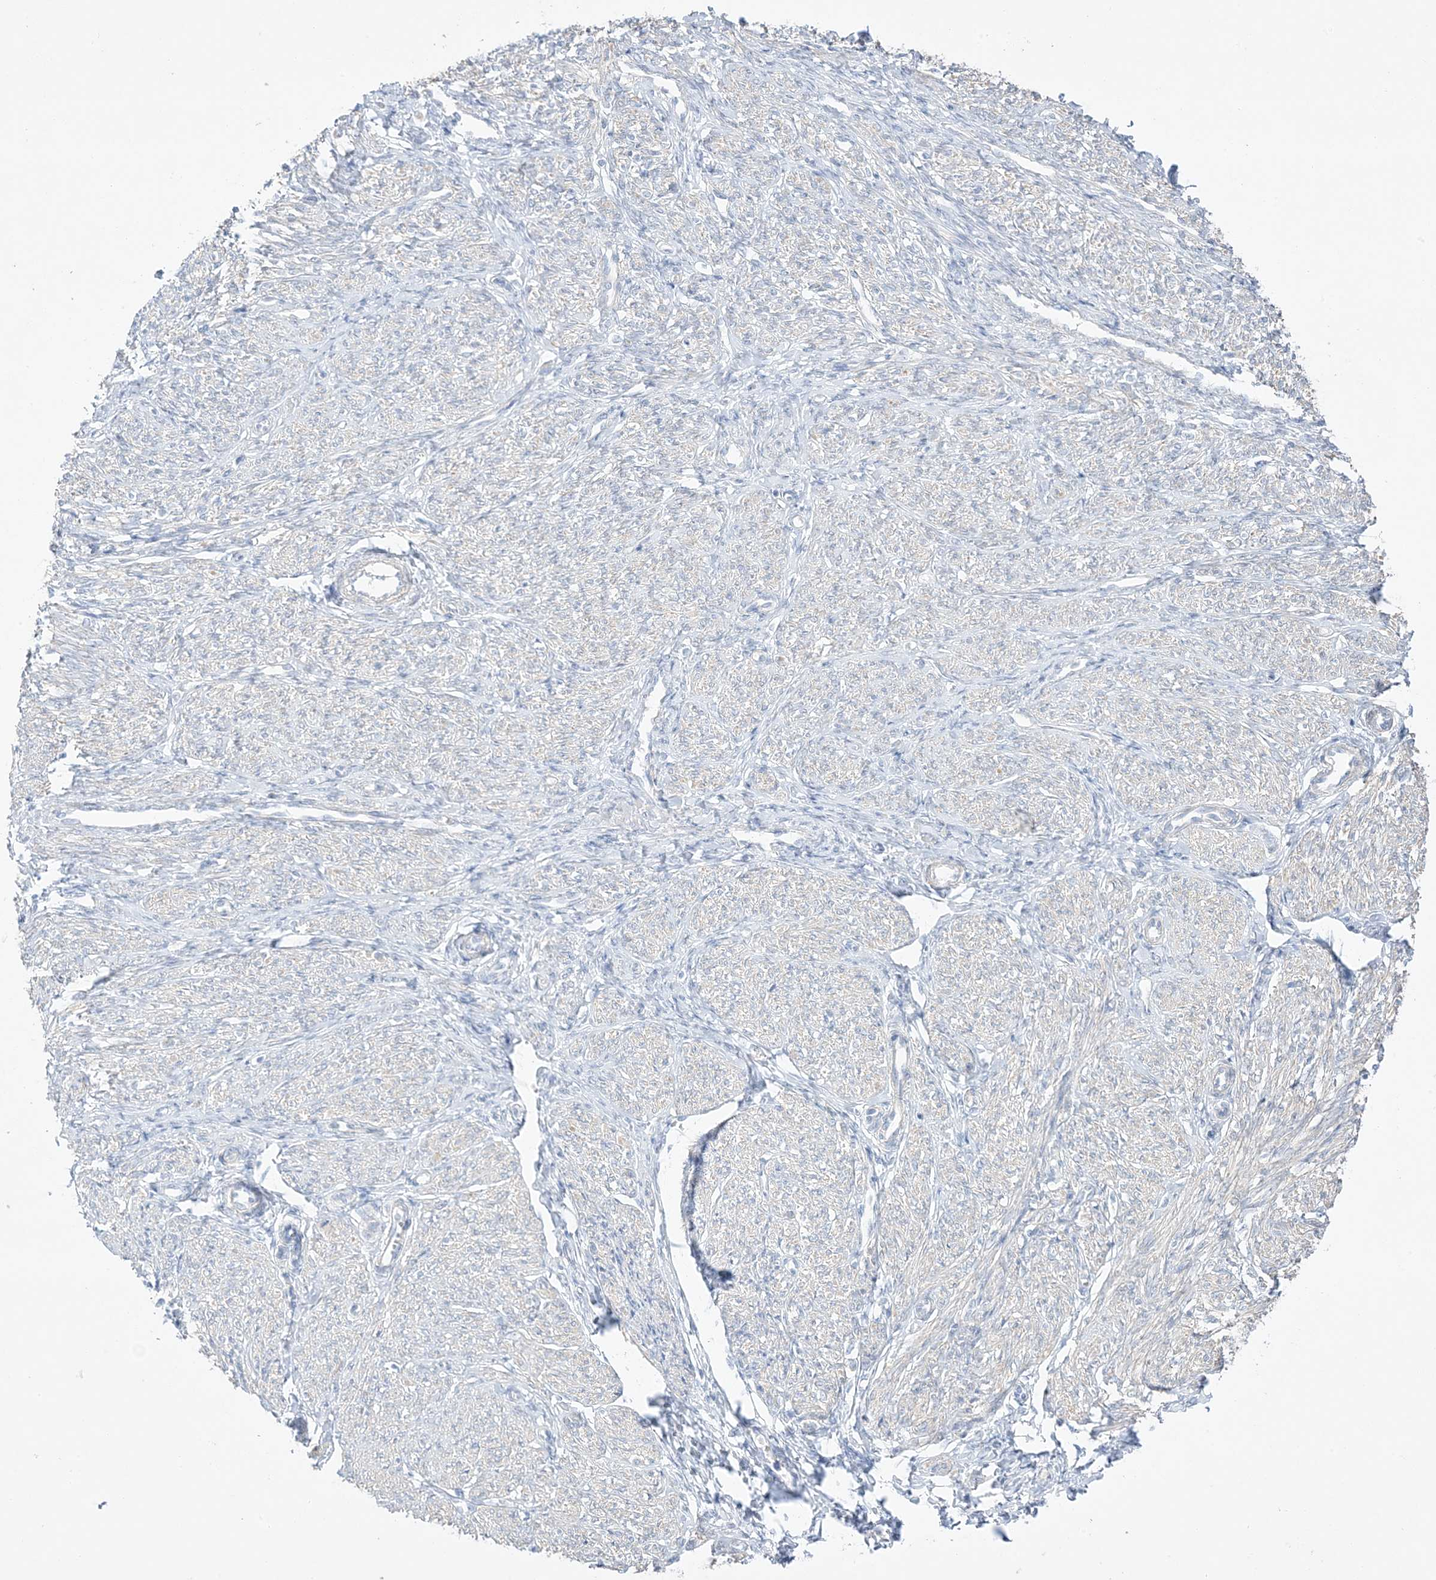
{"staining": {"intensity": "negative", "quantity": "none", "location": "none"}, "tissue": "endometrium", "cell_type": "Cells in endometrial stroma", "image_type": "normal", "snomed": [{"axis": "morphology", "description": "Normal tissue, NOS"}, {"axis": "topography", "description": "Endometrium"}], "caption": "Protein analysis of unremarkable endometrium exhibits no significant positivity in cells in endometrial stroma.", "gene": "FAM184A", "patient": {"sex": "female", "age": 72}}